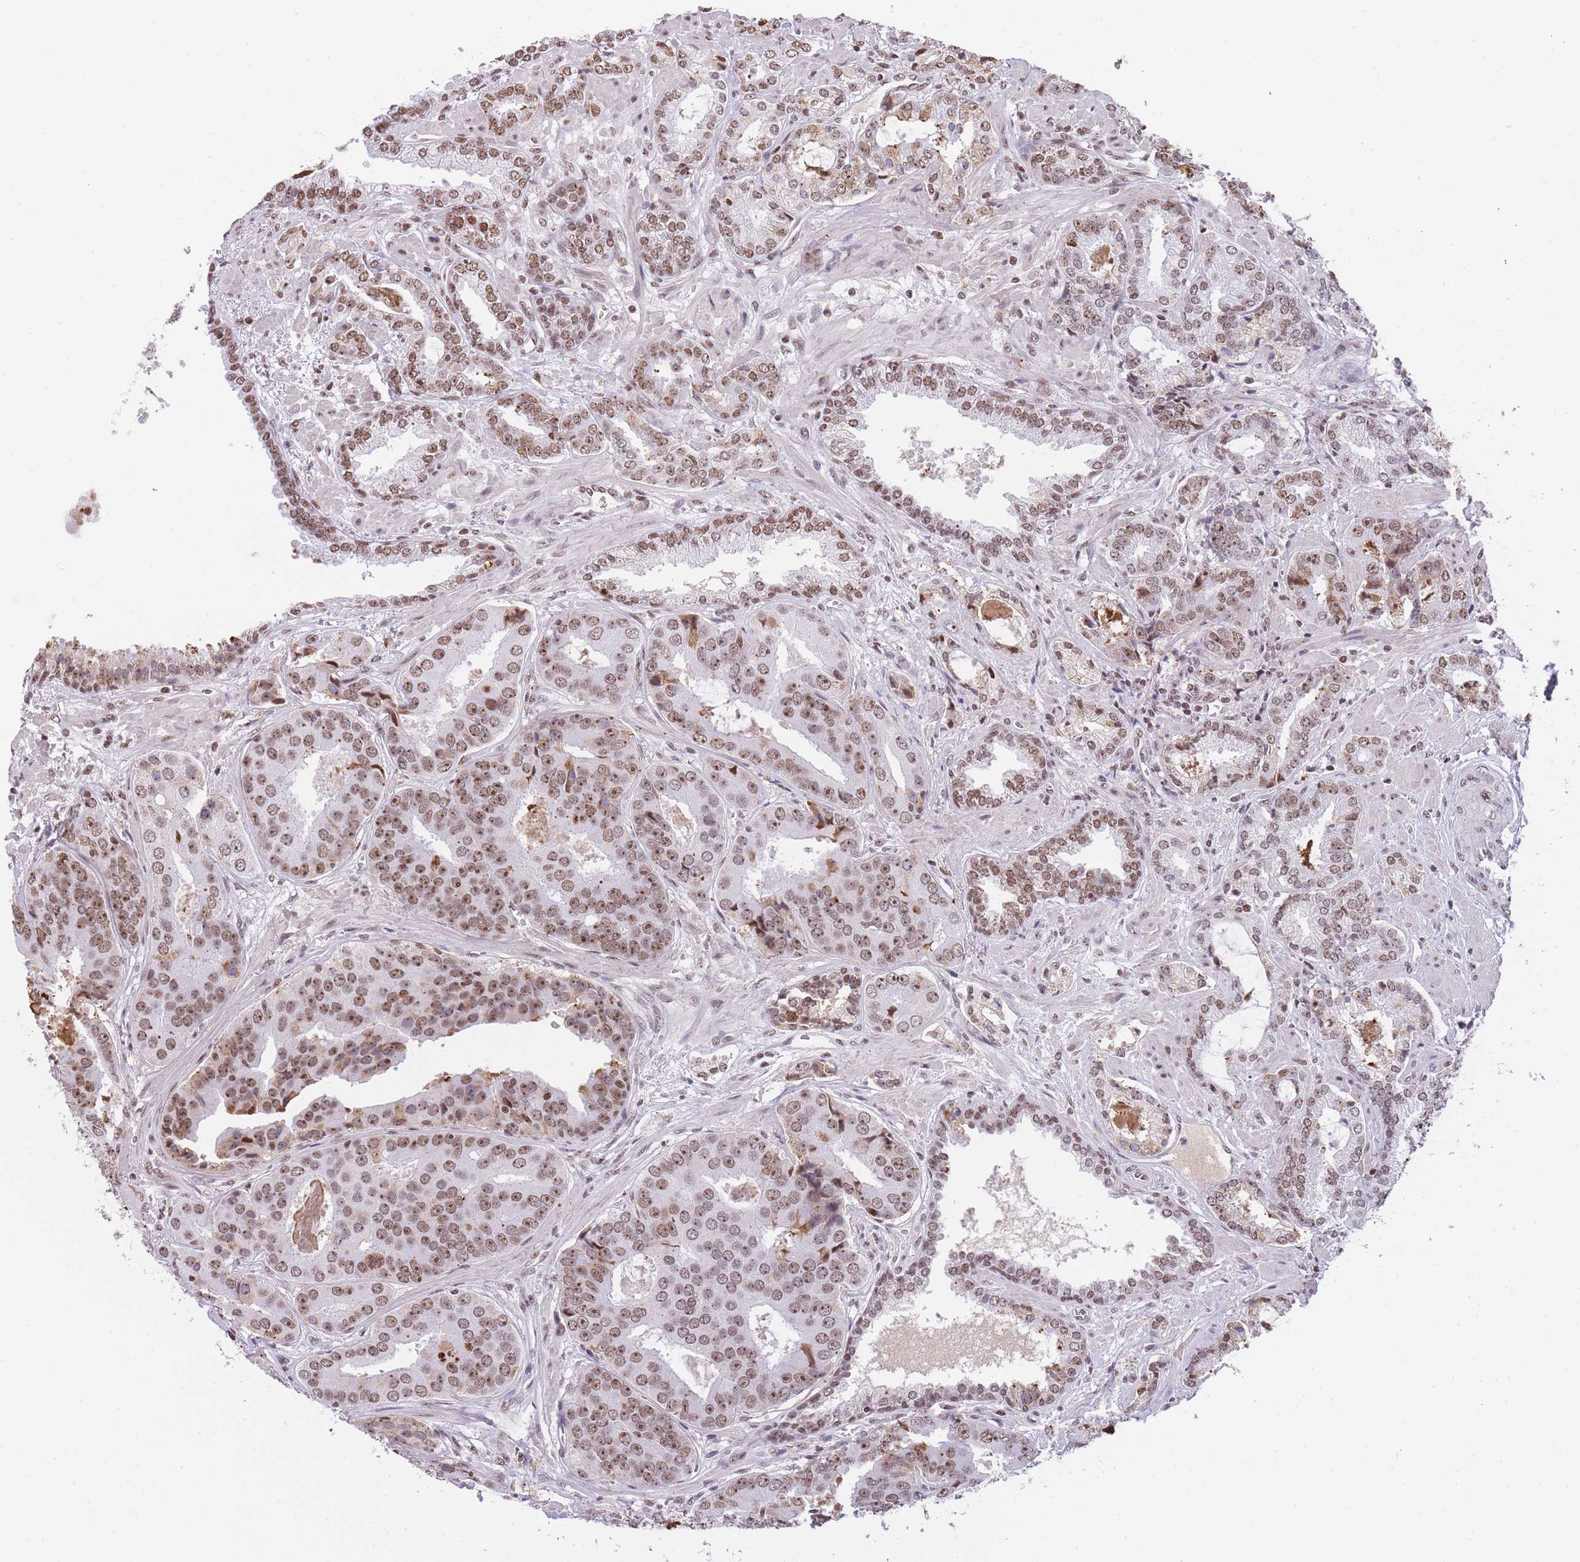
{"staining": {"intensity": "moderate", "quantity": ">75%", "location": "nuclear"}, "tissue": "prostate cancer", "cell_type": "Tumor cells", "image_type": "cancer", "snomed": [{"axis": "morphology", "description": "Adenocarcinoma, High grade"}, {"axis": "topography", "description": "Prostate"}], "caption": "Human prostate adenocarcinoma (high-grade) stained with a brown dye demonstrates moderate nuclear positive expression in approximately >75% of tumor cells.", "gene": "EVC2", "patient": {"sex": "male", "age": 71}}